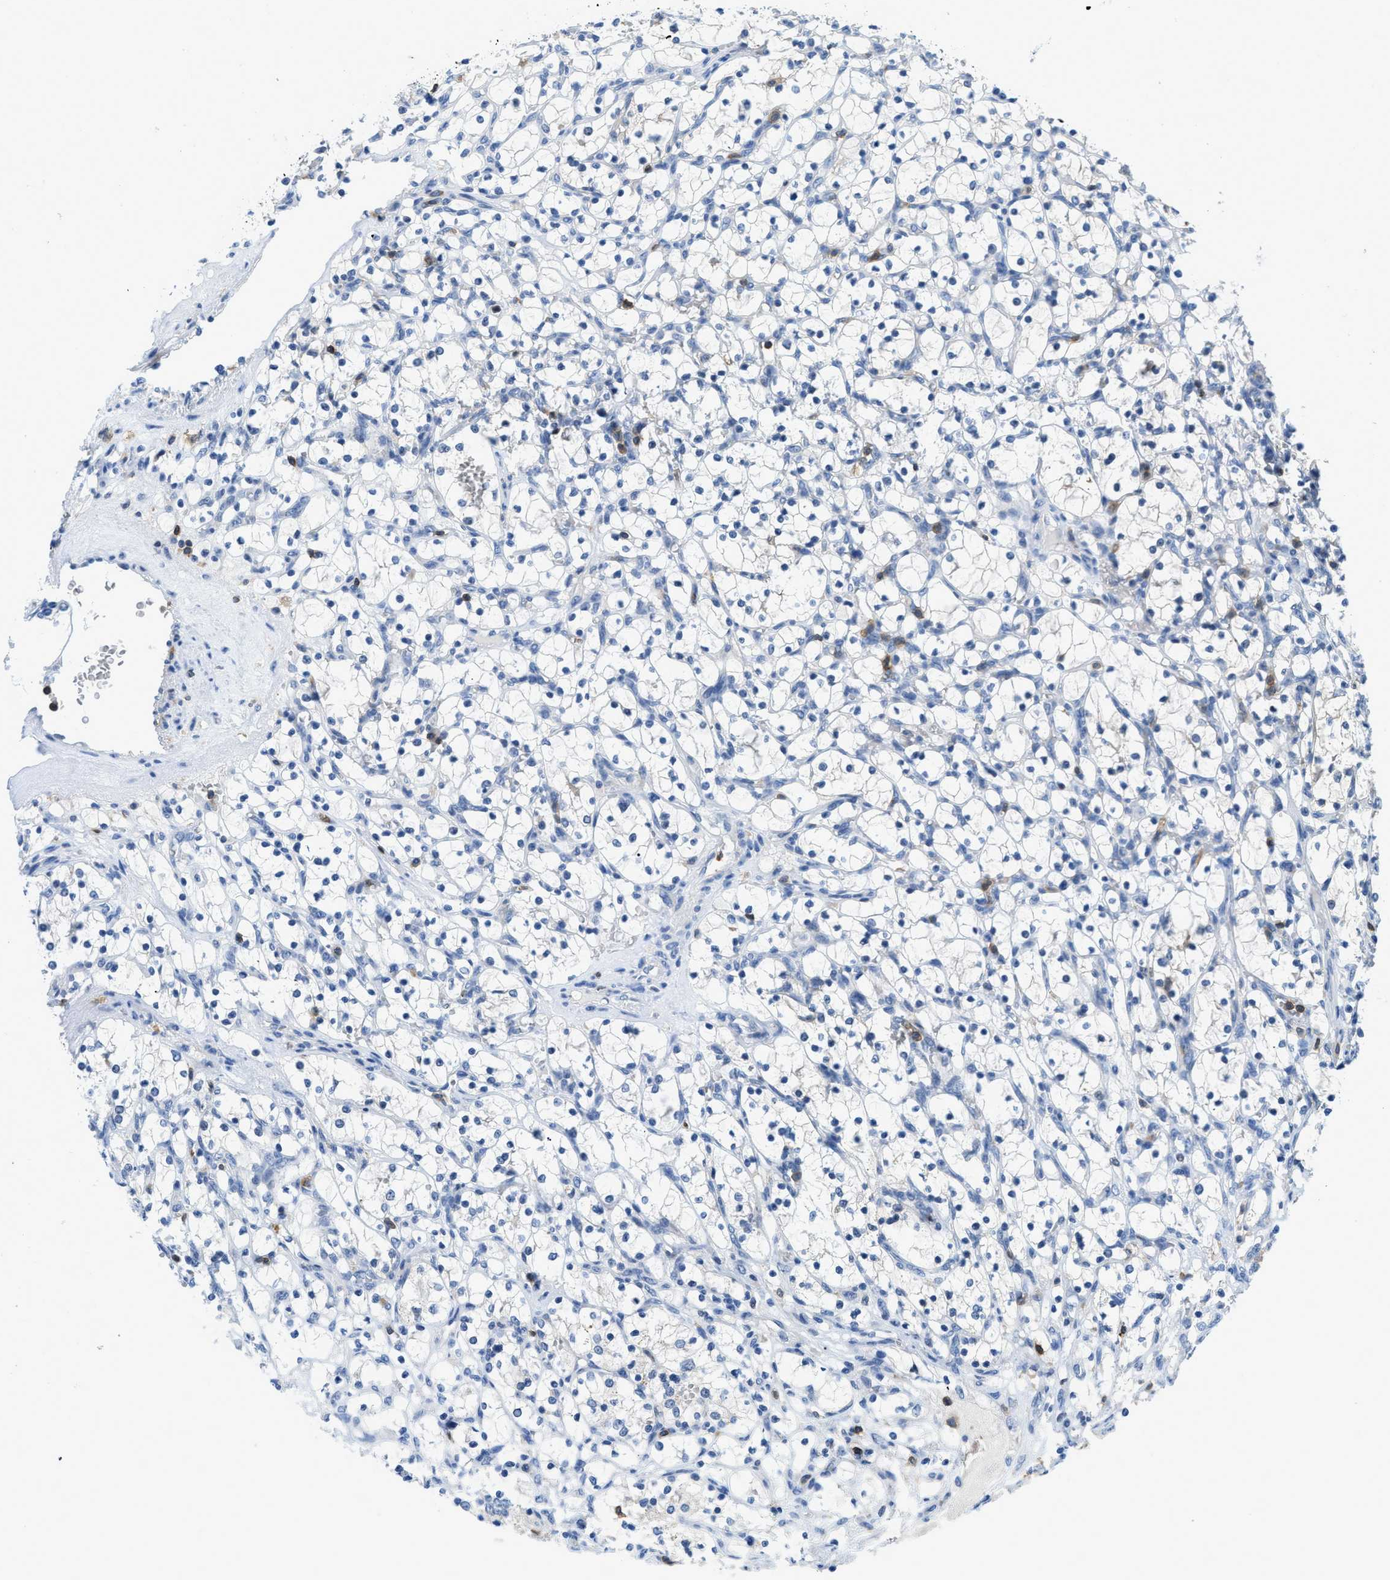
{"staining": {"intensity": "negative", "quantity": "none", "location": "none"}, "tissue": "renal cancer", "cell_type": "Tumor cells", "image_type": "cancer", "snomed": [{"axis": "morphology", "description": "Adenocarcinoma, NOS"}, {"axis": "topography", "description": "Kidney"}], "caption": "A high-resolution photomicrograph shows immunohistochemistry staining of renal adenocarcinoma, which exhibits no significant staining in tumor cells. (DAB (3,3'-diaminobenzidine) immunohistochemistry (IHC) visualized using brightfield microscopy, high magnification).", "gene": "FAM151A", "patient": {"sex": "female", "age": 69}}